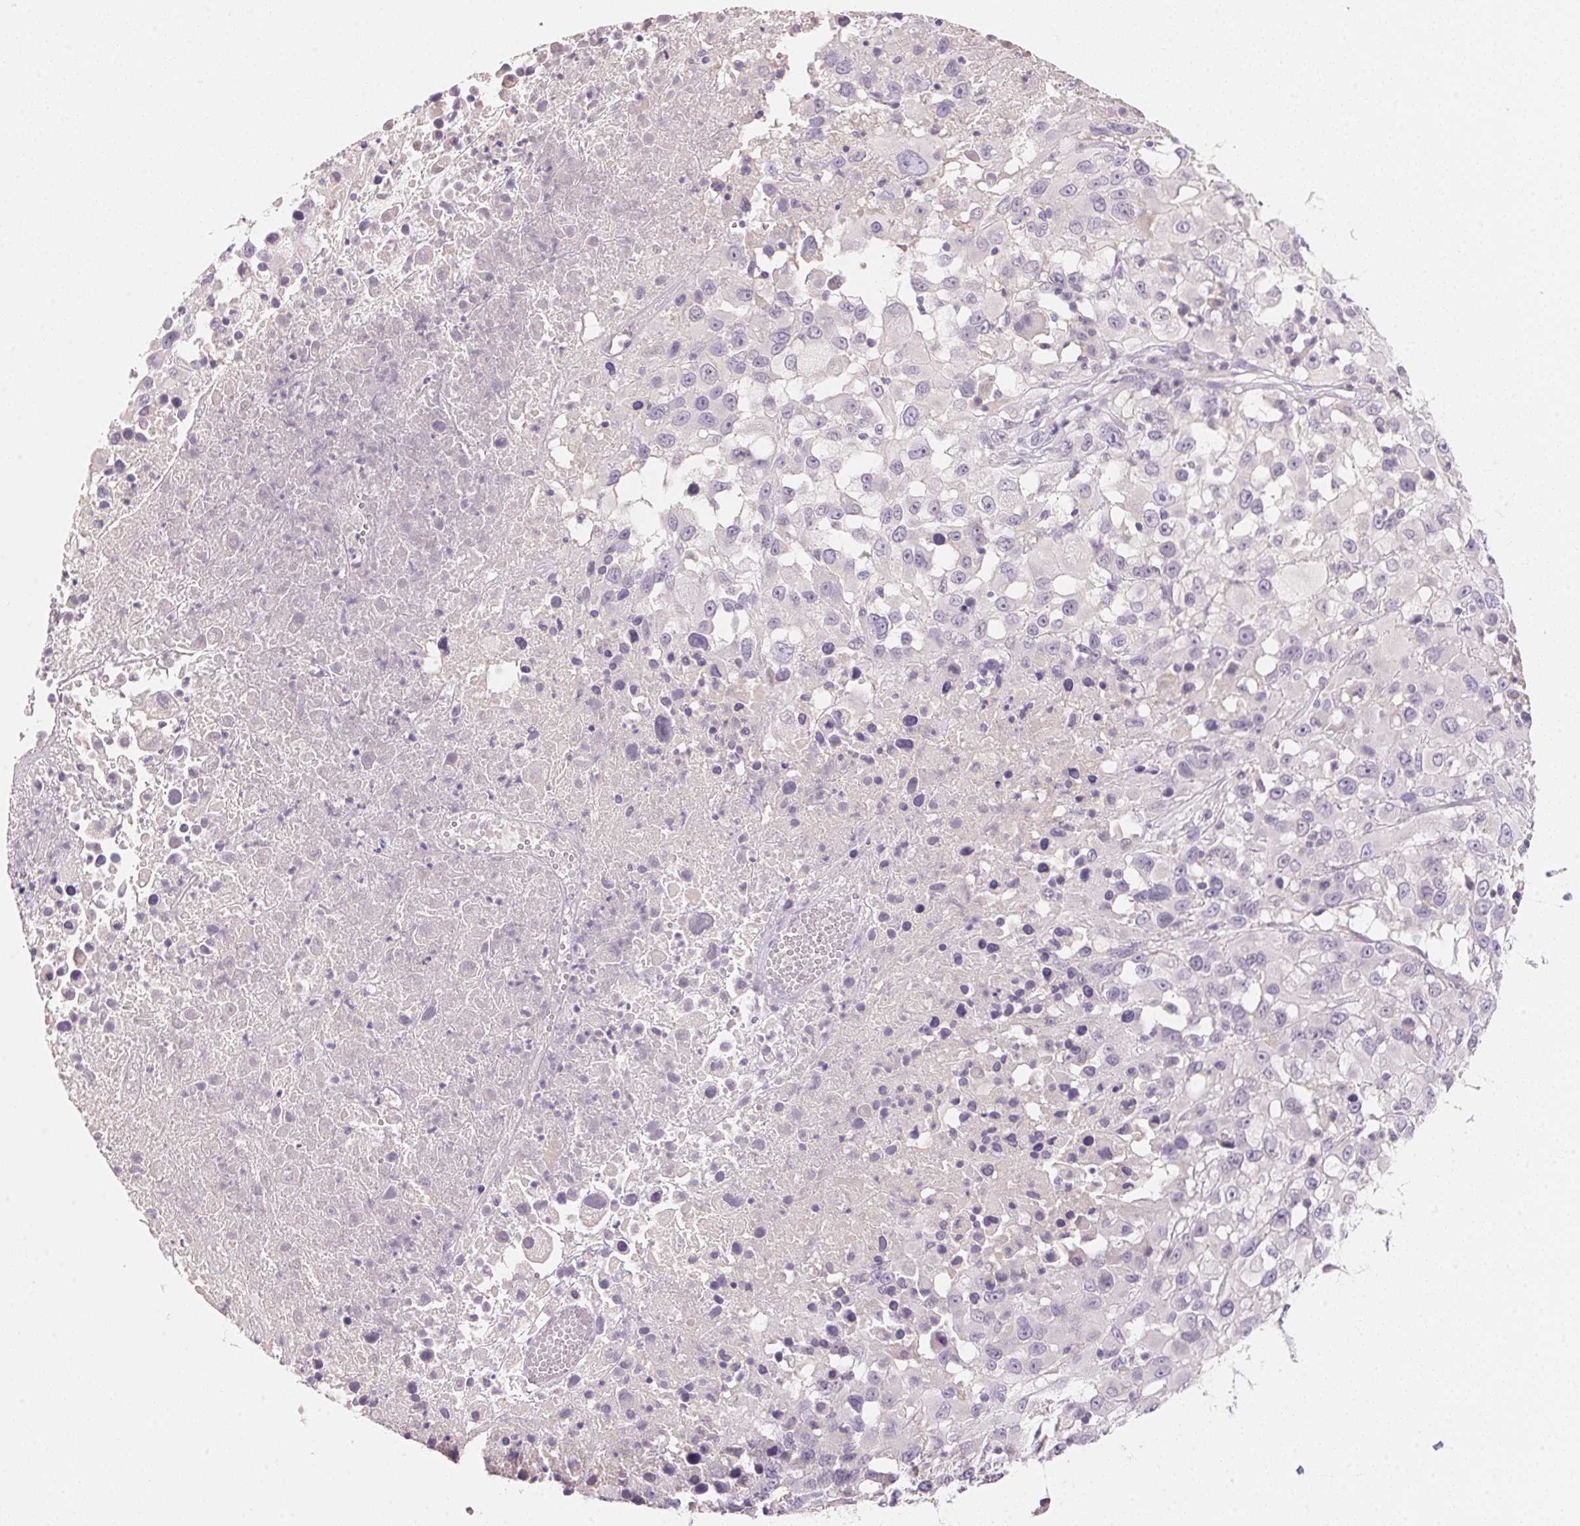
{"staining": {"intensity": "negative", "quantity": "none", "location": "none"}, "tissue": "melanoma", "cell_type": "Tumor cells", "image_type": "cancer", "snomed": [{"axis": "morphology", "description": "Malignant melanoma, Metastatic site"}, {"axis": "topography", "description": "Soft tissue"}], "caption": "Human melanoma stained for a protein using immunohistochemistry (IHC) displays no staining in tumor cells.", "gene": "MCOLN3", "patient": {"sex": "male", "age": 50}}